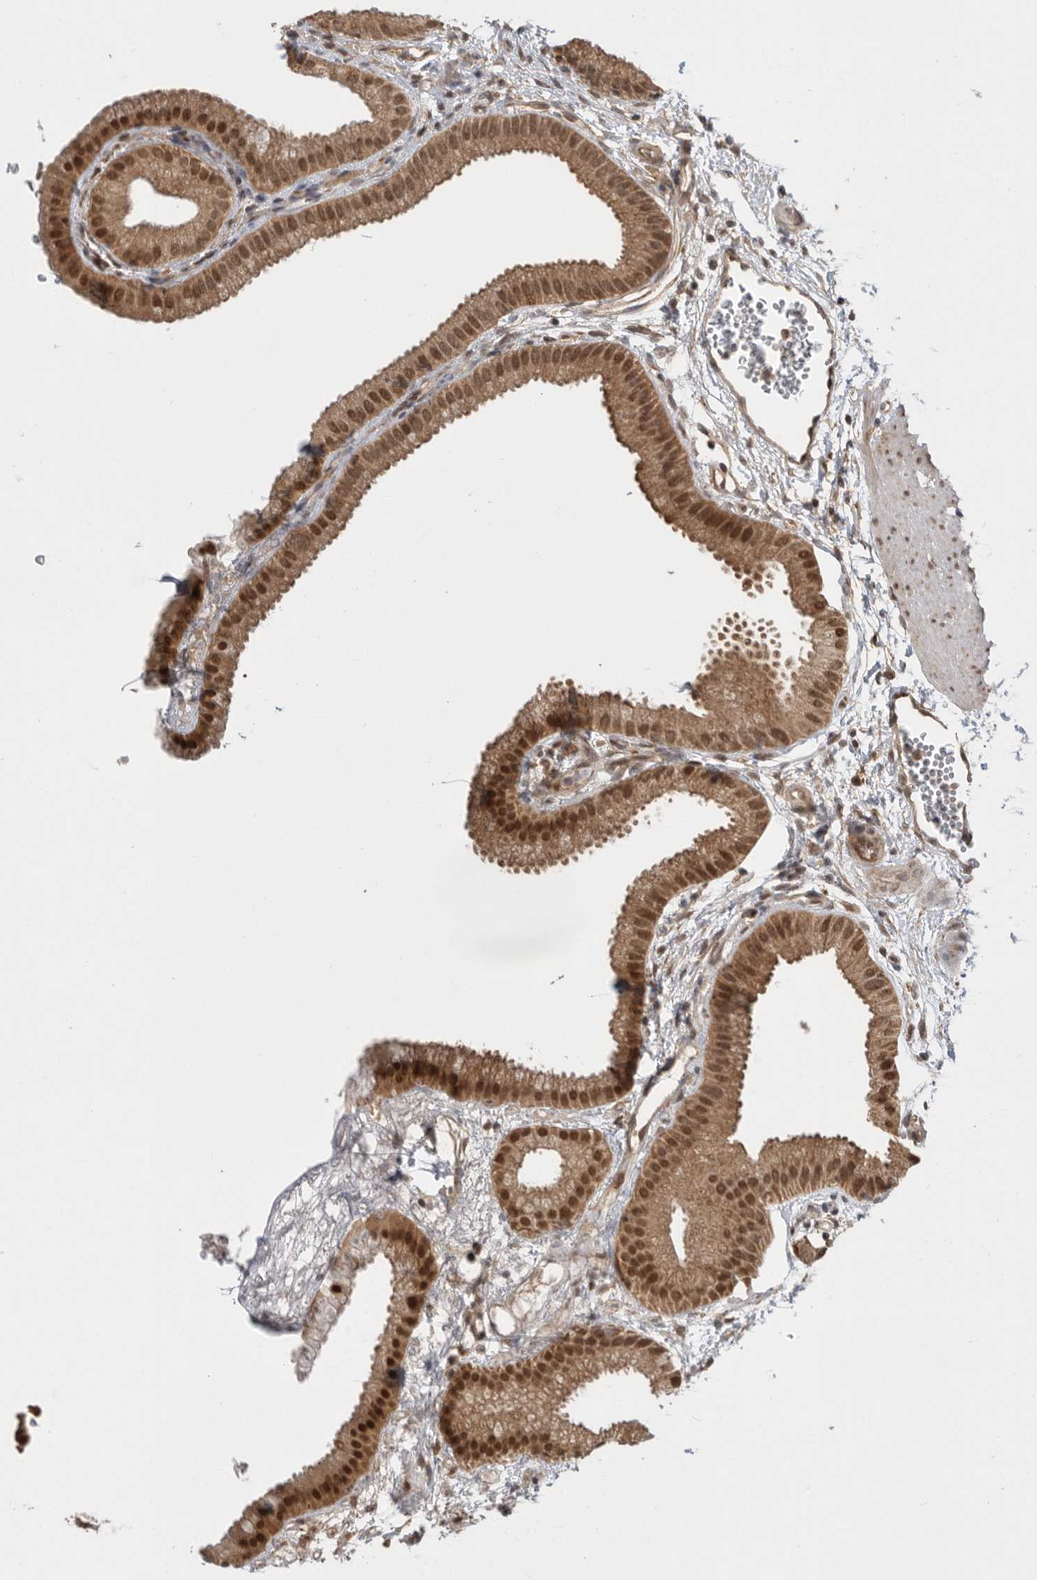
{"staining": {"intensity": "moderate", "quantity": ">75%", "location": "cytoplasmic/membranous,nuclear"}, "tissue": "gallbladder", "cell_type": "Glandular cells", "image_type": "normal", "snomed": [{"axis": "morphology", "description": "Normal tissue, NOS"}, {"axis": "topography", "description": "Gallbladder"}], "caption": "Protein analysis of benign gallbladder demonstrates moderate cytoplasmic/membranous,nuclear staining in approximately >75% of glandular cells.", "gene": "VPS50", "patient": {"sex": "female", "age": 64}}